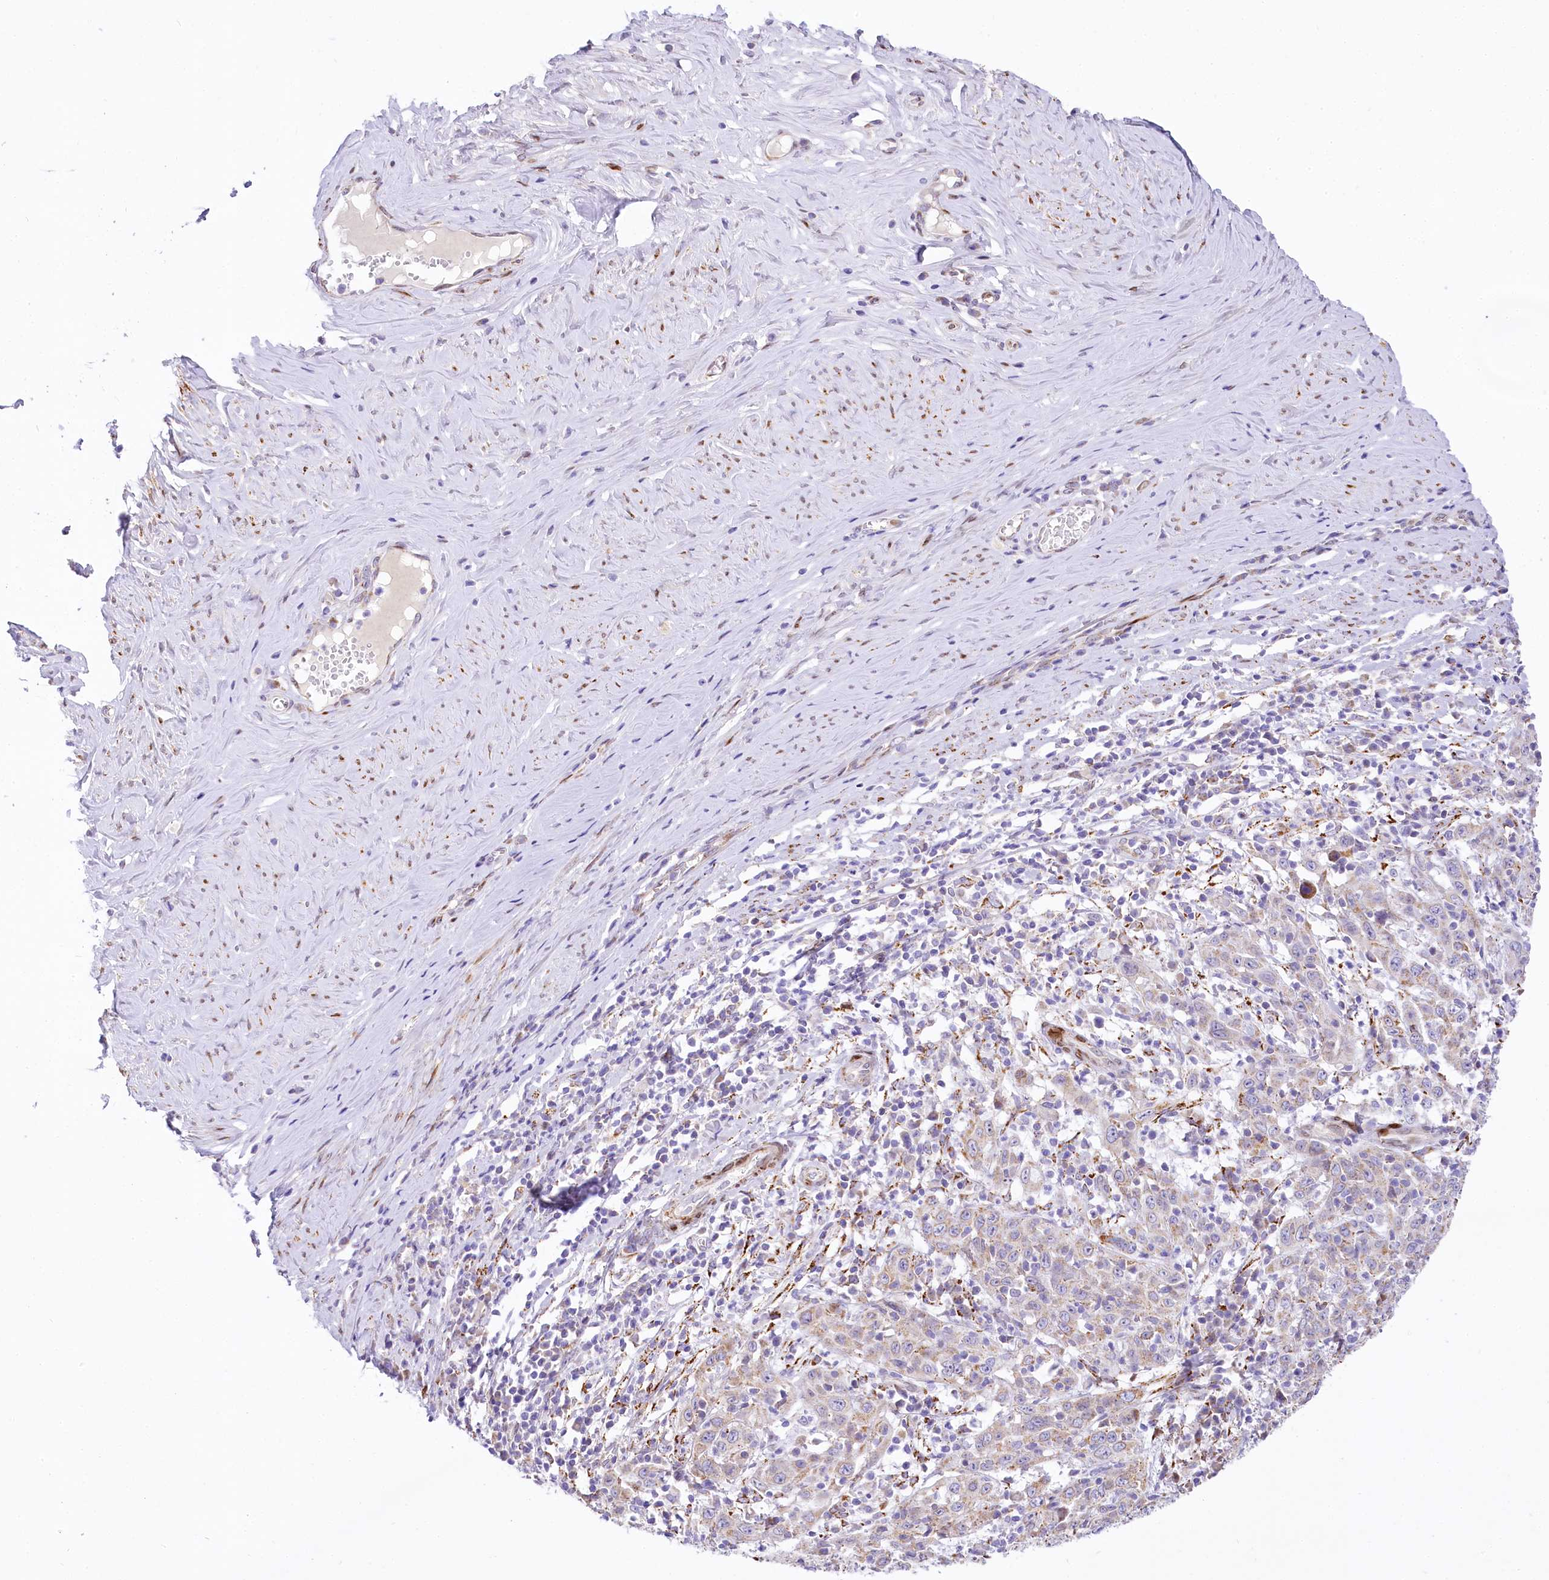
{"staining": {"intensity": "weak", "quantity": "<25%", "location": "cytoplasmic/membranous"}, "tissue": "cervical cancer", "cell_type": "Tumor cells", "image_type": "cancer", "snomed": [{"axis": "morphology", "description": "Squamous cell carcinoma, NOS"}, {"axis": "topography", "description": "Cervix"}], "caption": "Tumor cells are negative for brown protein staining in cervical cancer.", "gene": "PPIP5K2", "patient": {"sex": "female", "age": 46}}